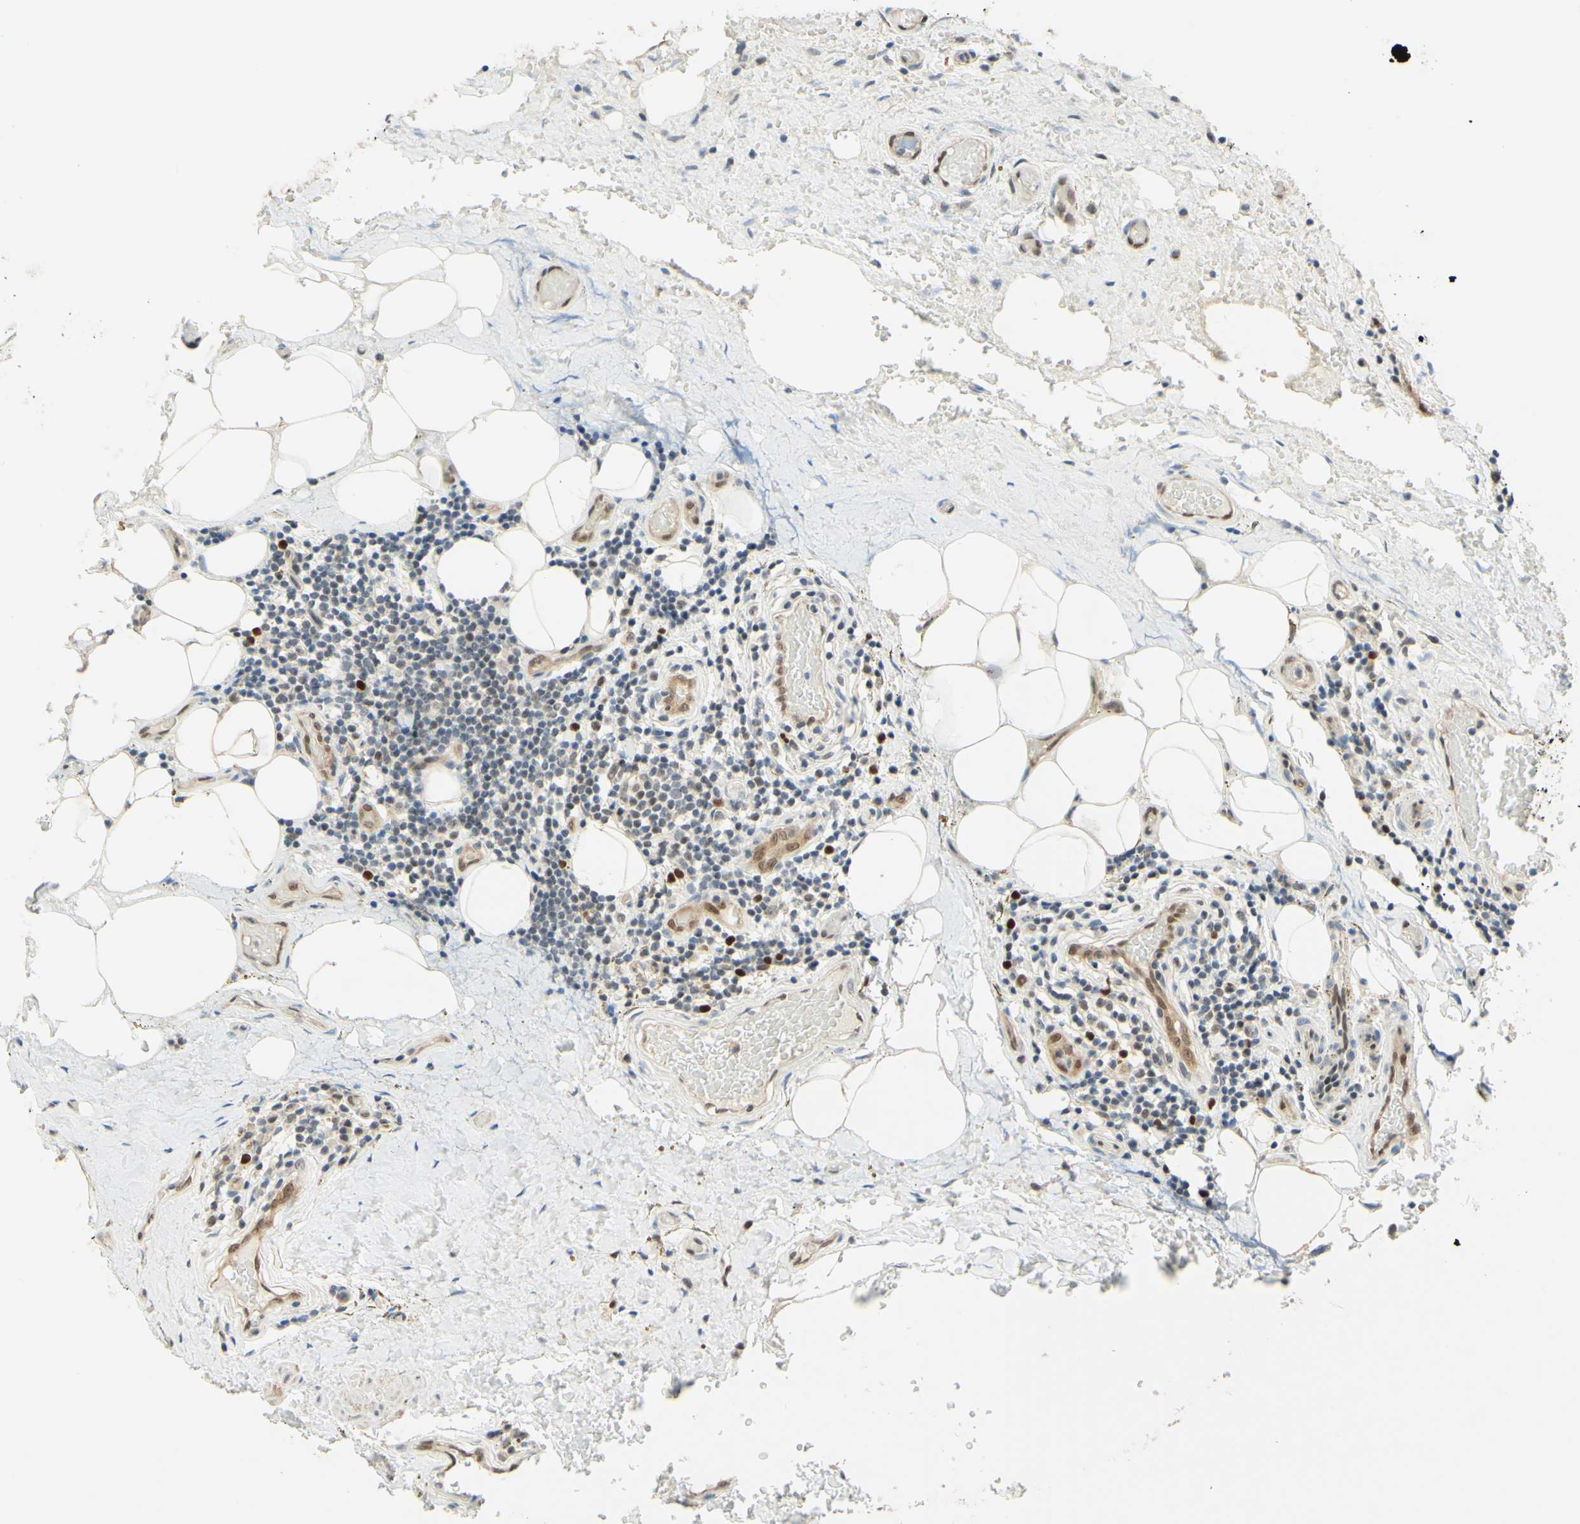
{"staining": {"intensity": "weak", "quantity": "<25%", "location": "cytoplasmic/membranous,nuclear"}, "tissue": "thyroid cancer", "cell_type": "Tumor cells", "image_type": "cancer", "snomed": [{"axis": "morphology", "description": "Papillary adenocarcinoma, NOS"}, {"axis": "topography", "description": "Thyroid gland"}], "caption": "The photomicrograph displays no significant staining in tumor cells of papillary adenocarcinoma (thyroid).", "gene": "POLB", "patient": {"sex": "male", "age": 77}}